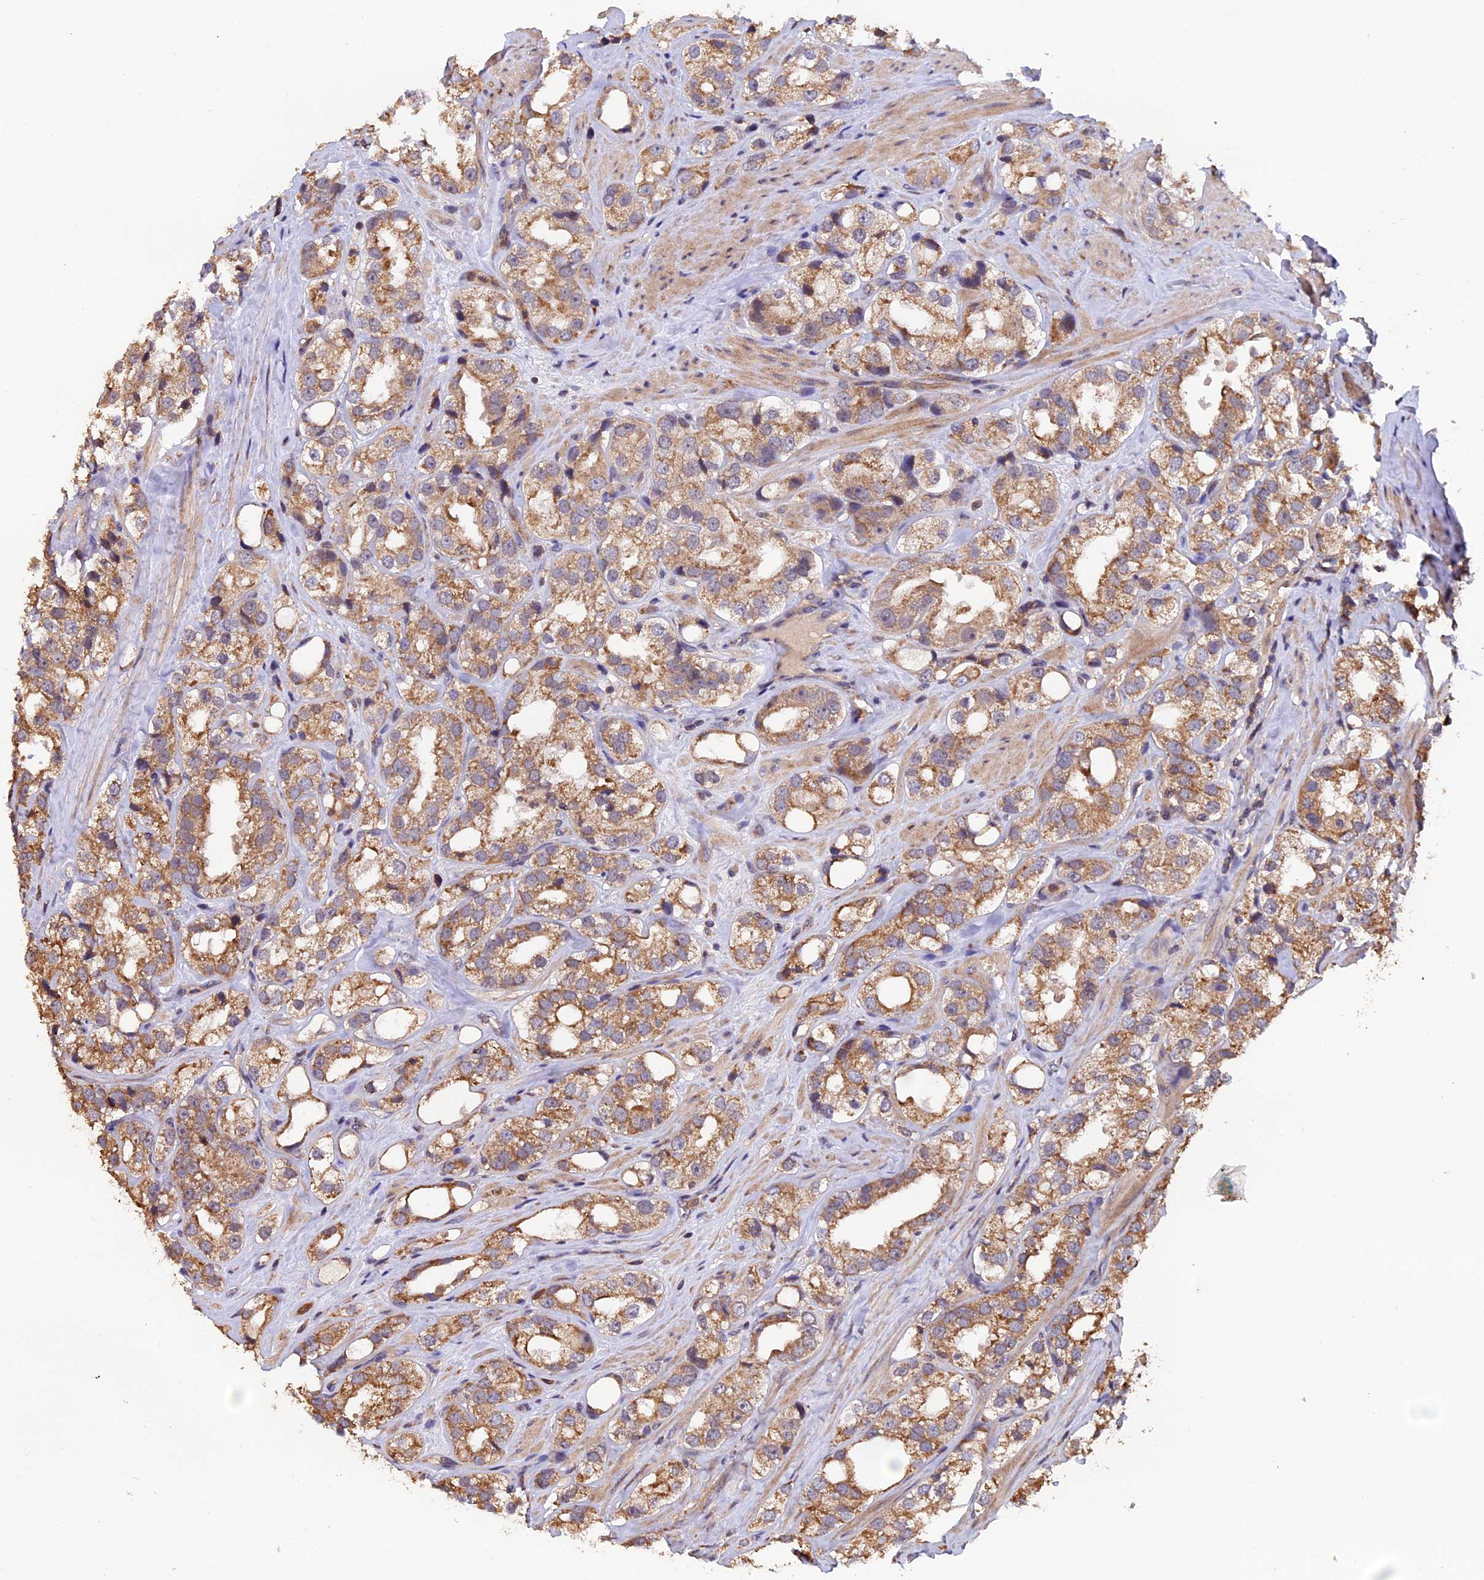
{"staining": {"intensity": "moderate", "quantity": ">75%", "location": "cytoplasmic/membranous"}, "tissue": "prostate cancer", "cell_type": "Tumor cells", "image_type": "cancer", "snomed": [{"axis": "morphology", "description": "Adenocarcinoma, NOS"}, {"axis": "topography", "description": "Prostate"}], "caption": "Prostate adenocarcinoma stained with DAB (3,3'-diaminobenzidine) IHC shows medium levels of moderate cytoplasmic/membranous positivity in approximately >75% of tumor cells.", "gene": "PKD2L2", "patient": {"sex": "male", "age": 79}}